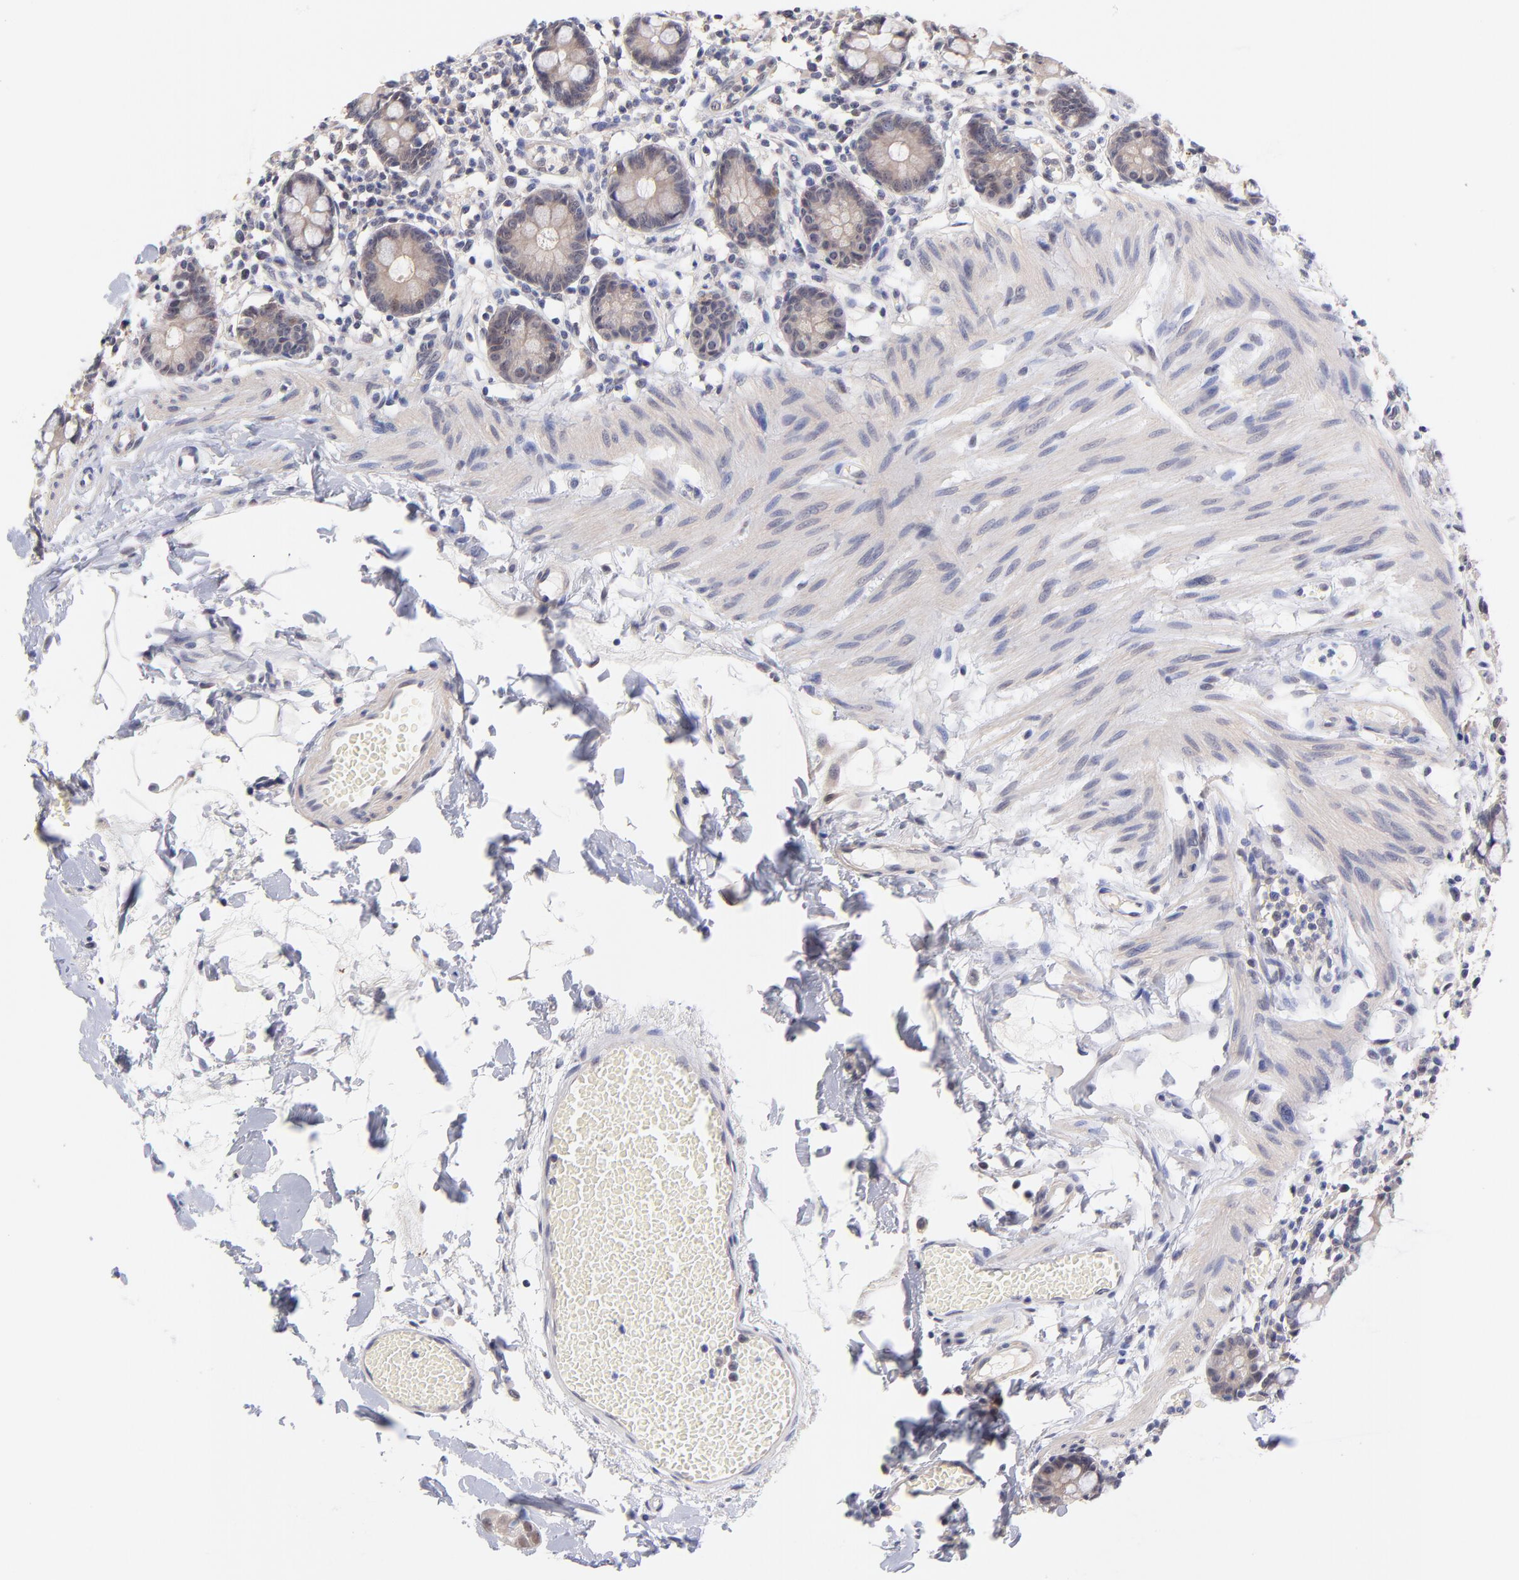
{"staining": {"intensity": "weak", "quantity": ">75%", "location": "cytoplasmic/membranous"}, "tissue": "small intestine", "cell_type": "Glandular cells", "image_type": "normal", "snomed": [{"axis": "morphology", "description": "Normal tissue, NOS"}, {"axis": "topography", "description": "Small intestine"}], "caption": "The immunohistochemical stain shows weak cytoplasmic/membranous positivity in glandular cells of unremarkable small intestine.", "gene": "UBE2E2", "patient": {"sex": "female", "age": 61}}